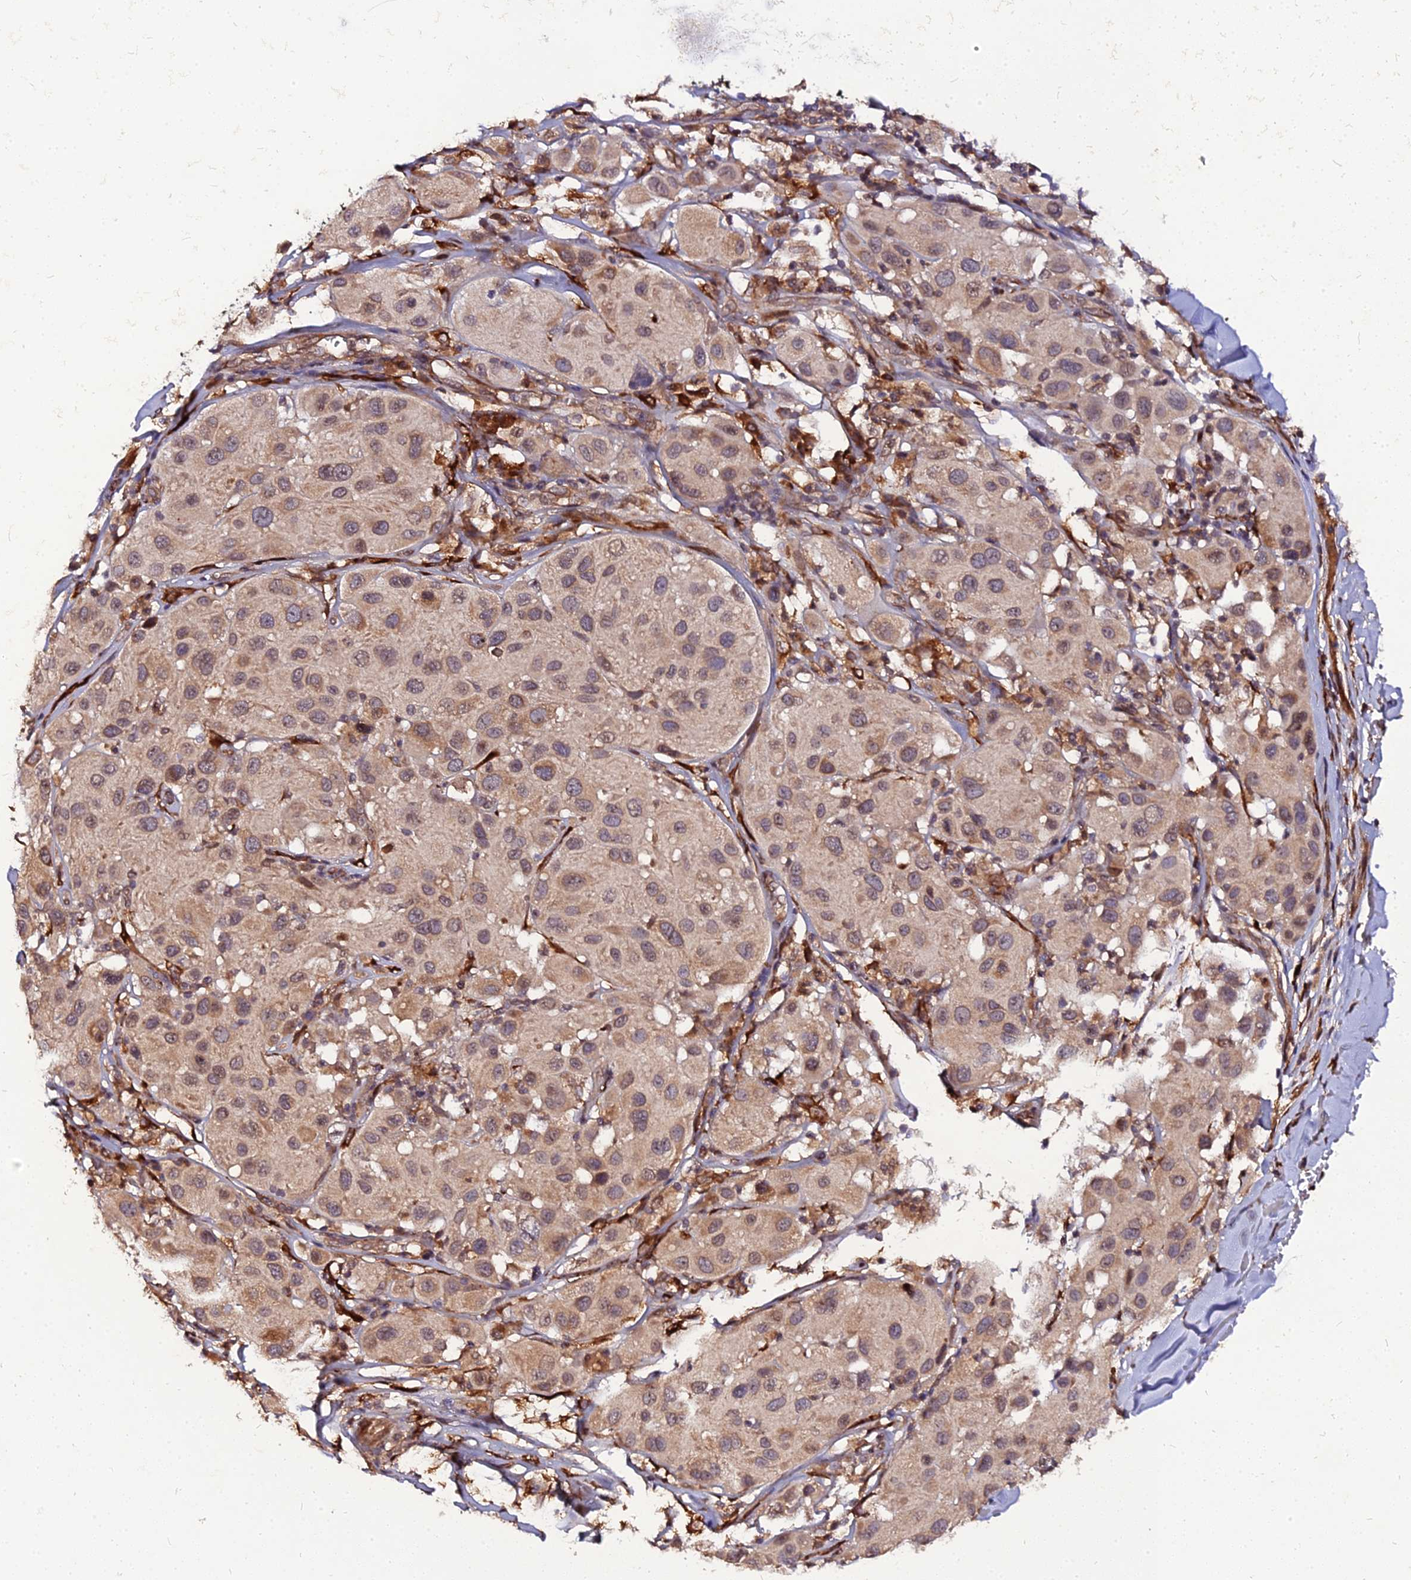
{"staining": {"intensity": "moderate", "quantity": ">75%", "location": "cytoplasmic/membranous"}, "tissue": "melanoma", "cell_type": "Tumor cells", "image_type": "cancer", "snomed": [{"axis": "morphology", "description": "Malignant melanoma, Metastatic site"}, {"axis": "topography", "description": "Skin"}], "caption": "Protein expression analysis of human malignant melanoma (metastatic site) reveals moderate cytoplasmic/membranous positivity in about >75% of tumor cells. Using DAB (3,3'-diaminobenzidine) (brown) and hematoxylin (blue) stains, captured at high magnification using brightfield microscopy.", "gene": "PDE4D", "patient": {"sex": "male", "age": 41}}